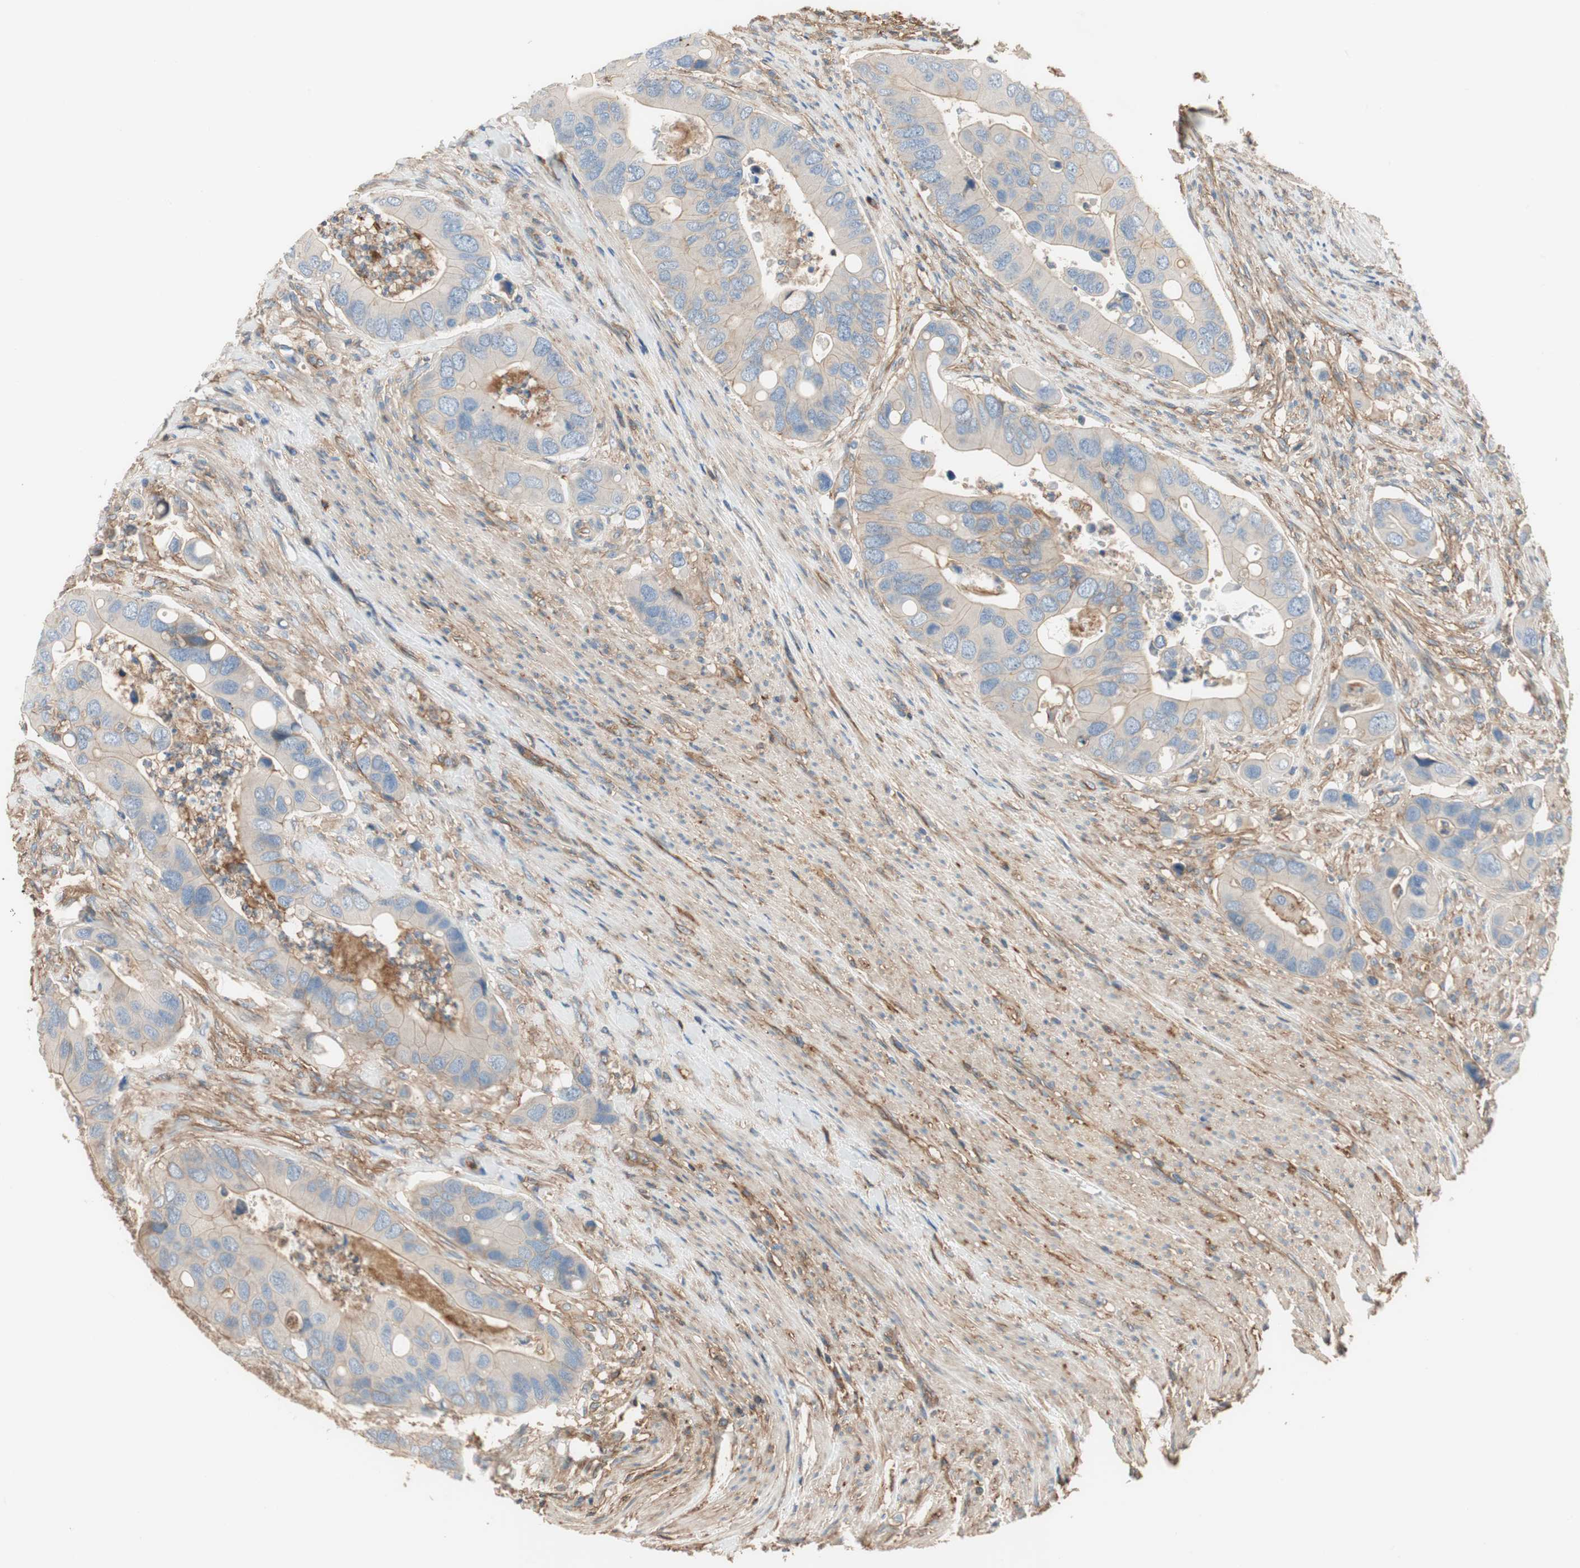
{"staining": {"intensity": "moderate", "quantity": "<25%", "location": "cytoplasmic/membranous"}, "tissue": "colorectal cancer", "cell_type": "Tumor cells", "image_type": "cancer", "snomed": [{"axis": "morphology", "description": "Adenocarcinoma, NOS"}, {"axis": "topography", "description": "Rectum"}], "caption": "A brown stain shows moderate cytoplasmic/membranous positivity of a protein in colorectal cancer (adenocarcinoma) tumor cells.", "gene": "IL1RL1", "patient": {"sex": "female", "age": 57}}